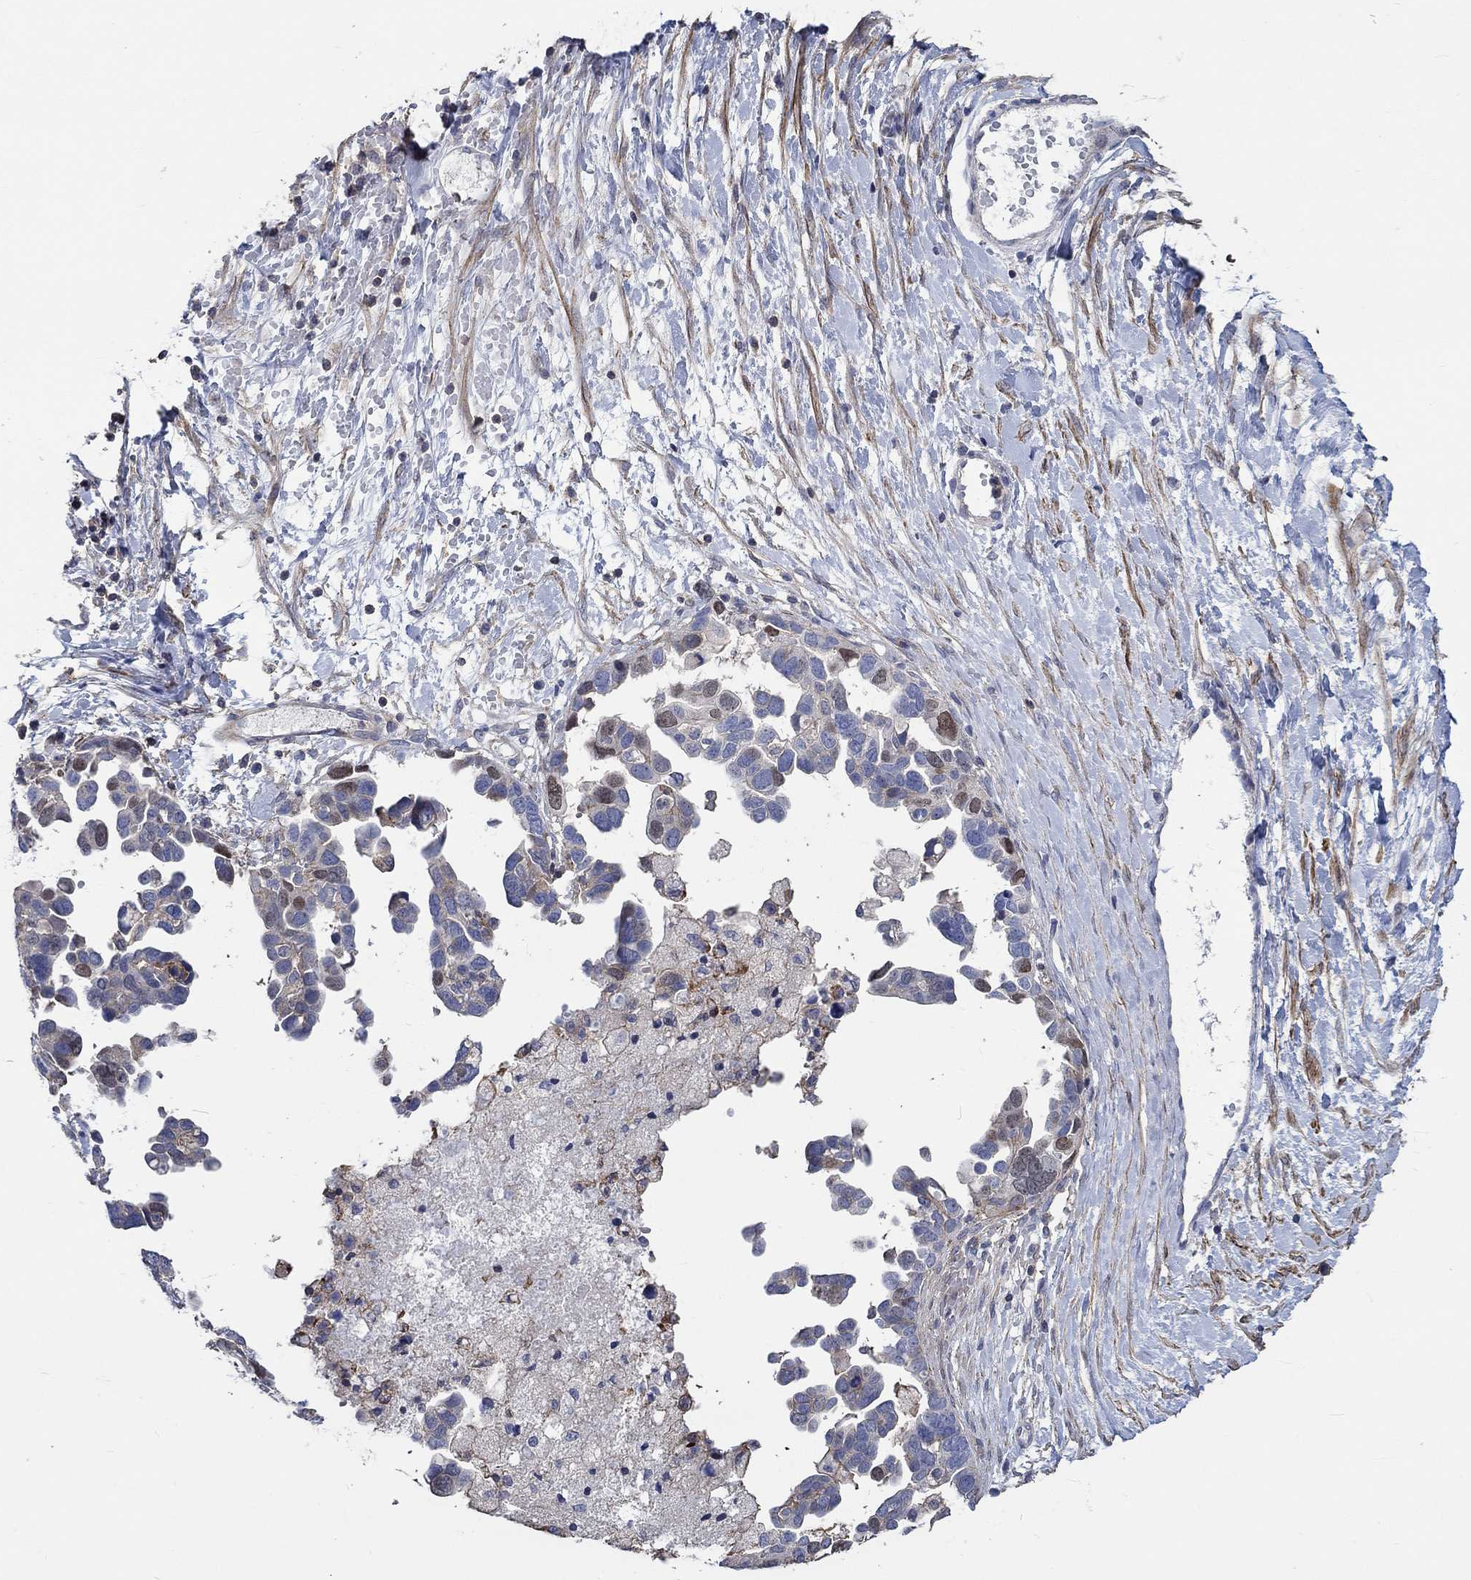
{"staining": {"intensity": "weak", "quantity": "<25%", "location": "nuclear"}, "tissue": "ovarian cancer", "cell_type": "Tumor cells", "image_type": "cancer", "snomed": [{"axis": "morphology", "description": "Cystadenocarcinoma, serous, NOS"}, {"axis": "topography", "description": "Ovary"}], "caption": "Immunohistochemical staining of ovarian serous cystadenocarcinoma reveals no significant expression in tumor cells.", "gene": "TNFAIP8L3", "patient": {"sex": "female", "age": 54}}